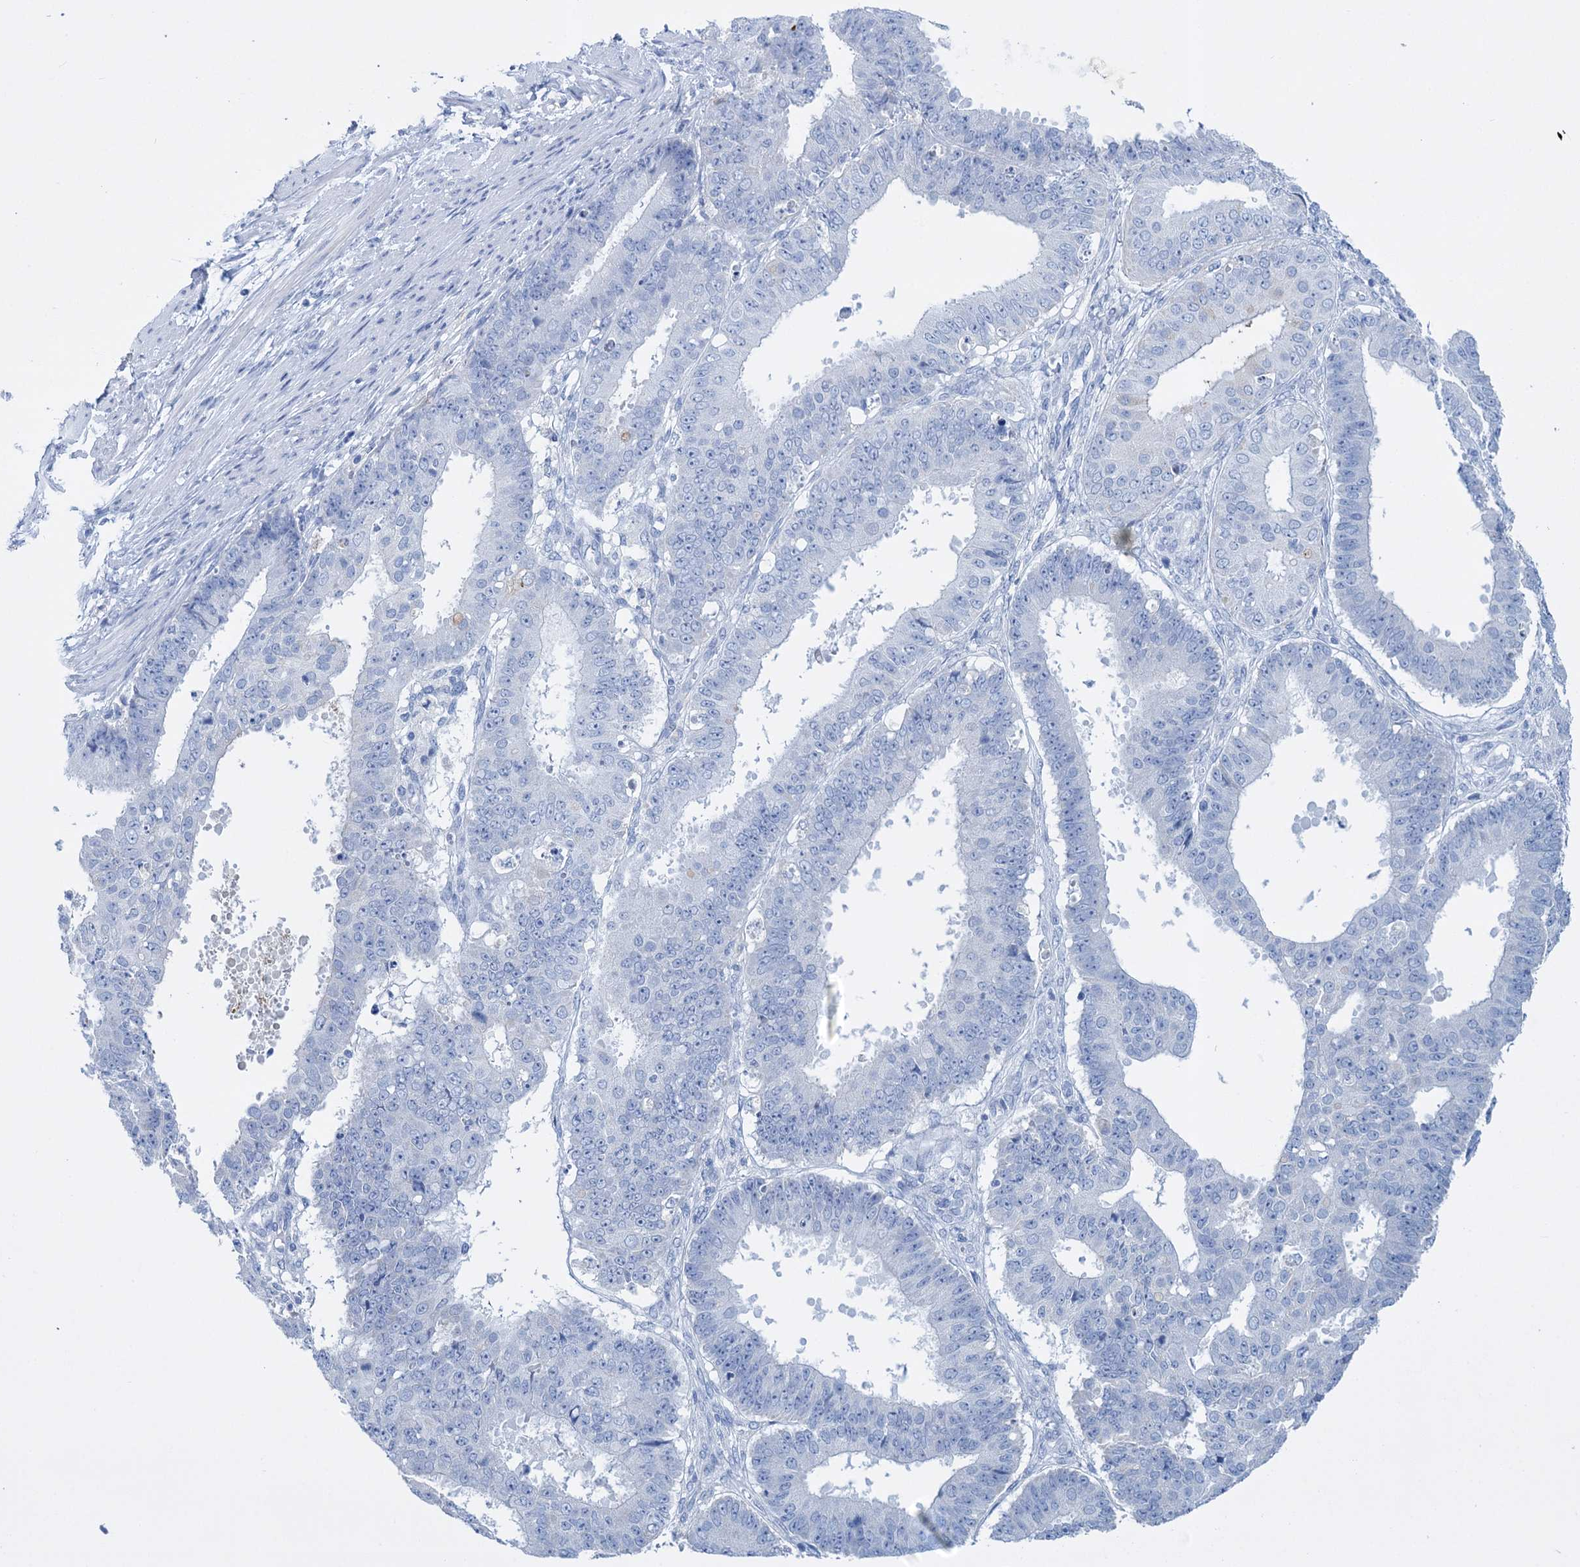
{"staining": {"intensity": "negative", "quantity": "none", "location": "none"}, "tissue": "ovarian cancer", "cell_type": "Tumor cells", "image_type": "cancer", "snomed": [{"axis": "morphology", "description": "Carcinoma, endometroid"}, {"axis": "topography", "description": "Appendix"}, {"axis": "topography", "description": "Ovary"}], "caption": "A photomicrograph of ovarian cancer (endometroid carcinoma) stained for a protein shows no brown staining in tumor cells.", "gene": "FBXW12", "patient": {"sex": "female", "age": 42}}